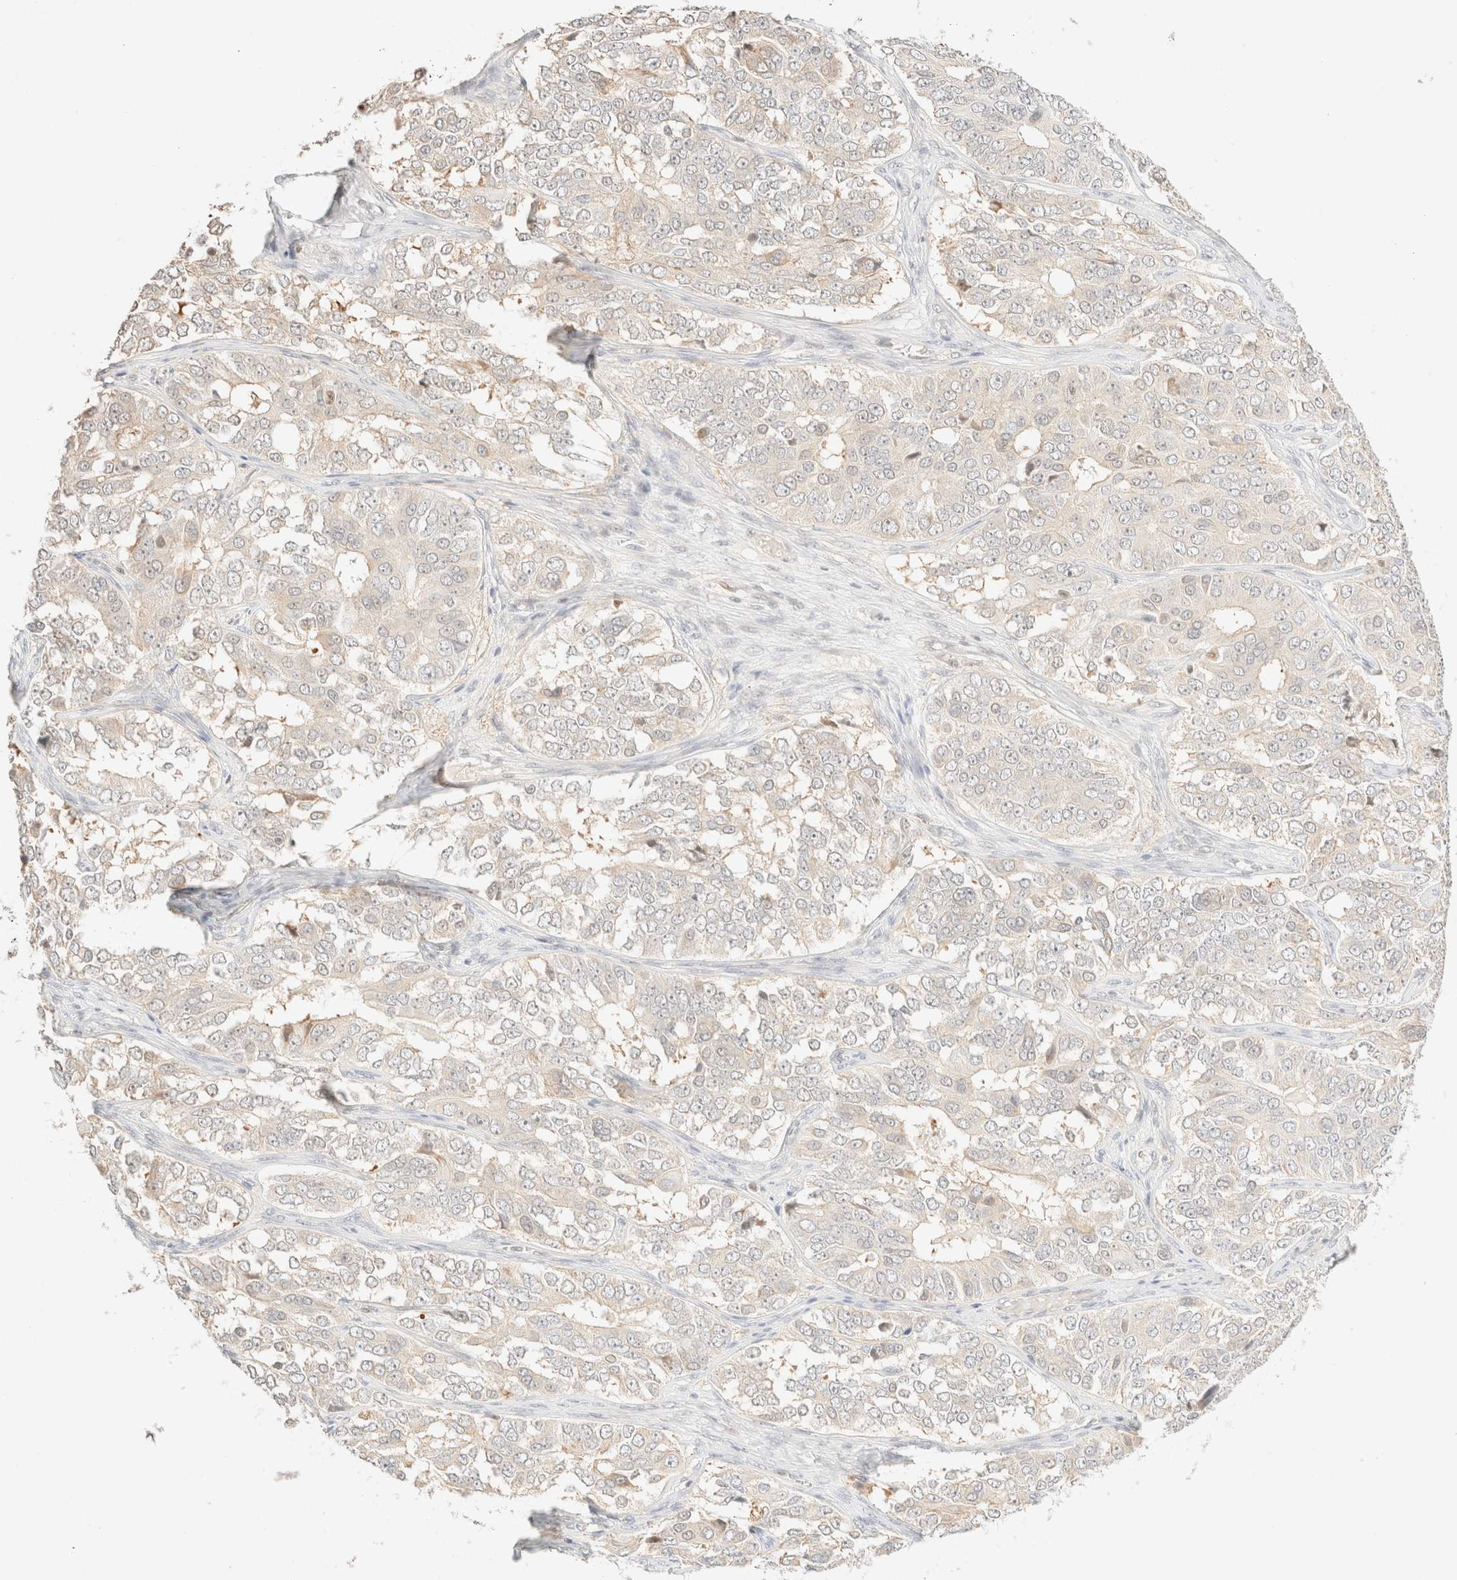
{"staining": {"intensity": "weak", "quantity": "<25%", "location": "cytoplasmic/membranous"}, "tissue": "ovarian cancer", "cell_type": "Tumor cells", "image_type": "cancer", "snomed": [{"axis": "morphology", "description": "Carcinoma, endometroid"}, {"axis": "topography", "description": "Ovary"}], "caption": "Immunohistochemical staining of endometroid carcinoma (ovarian) demonstrates no significant staining in tumor cells.", "gene": "TSR1", "patient": {"sex": "female", "age": 51}}